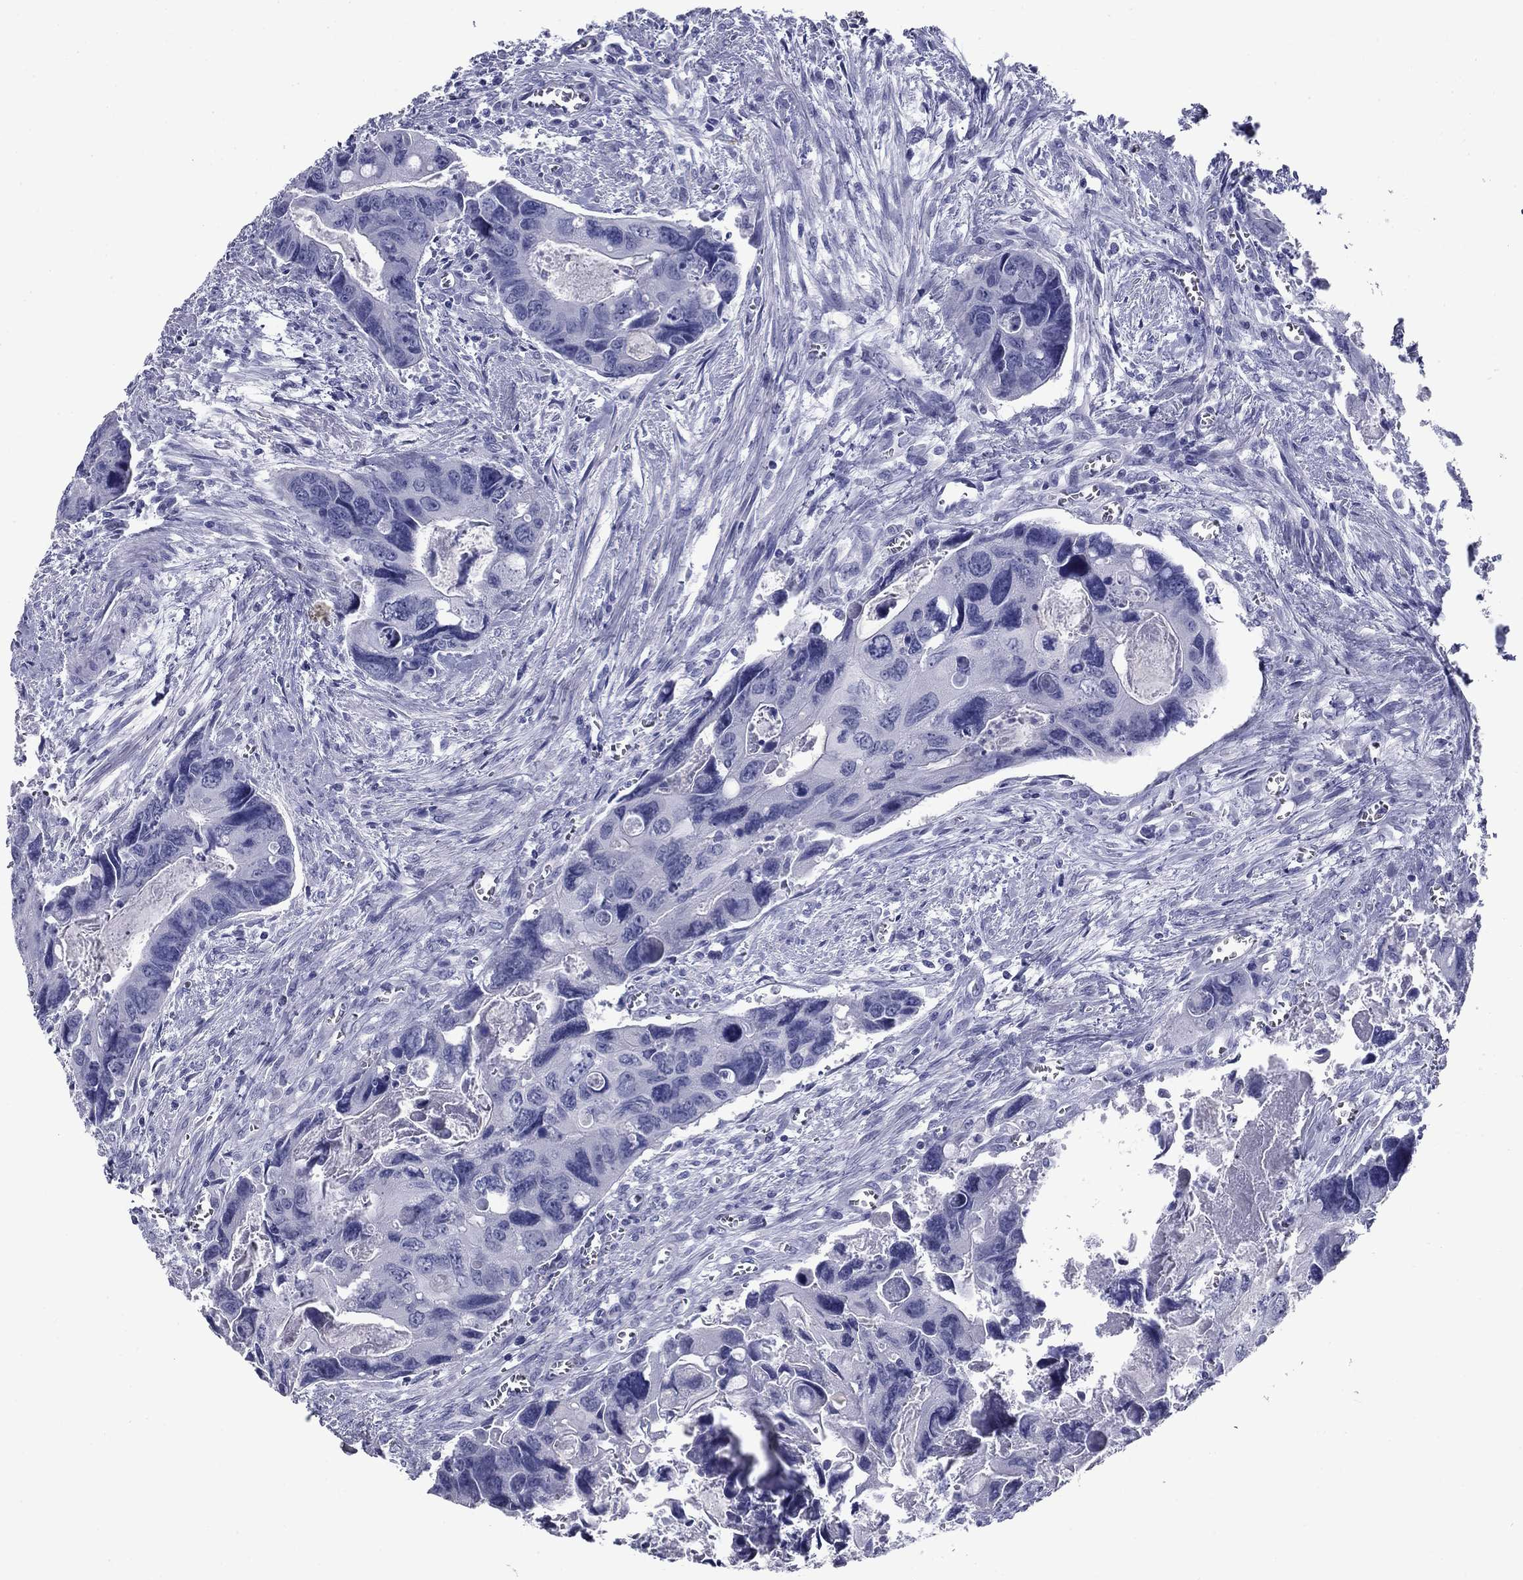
{"staining": {"intensity": "negative", "quantity": "none", "location": "none"}, "tissue": "colorectal cancer", "cell_type": "Tumor cells", "image_type": "cancer", "snomed": [{"axis": "morphology", "description": "Adenocarcinoma, NOS"}, {"axis": "topography", "description": "Rectum"}], "caption": "Immunohistochemistry (IHC) image of neoplastic tissue: human adenocarcinoma (colorectal) stained with DAB shows no significant protein positivity in tumor cells. (Brightfield microscopy of DAB IHC at high magnification).", "gene": "NPPA", "patient": {"sex": "male", "age": 62}}